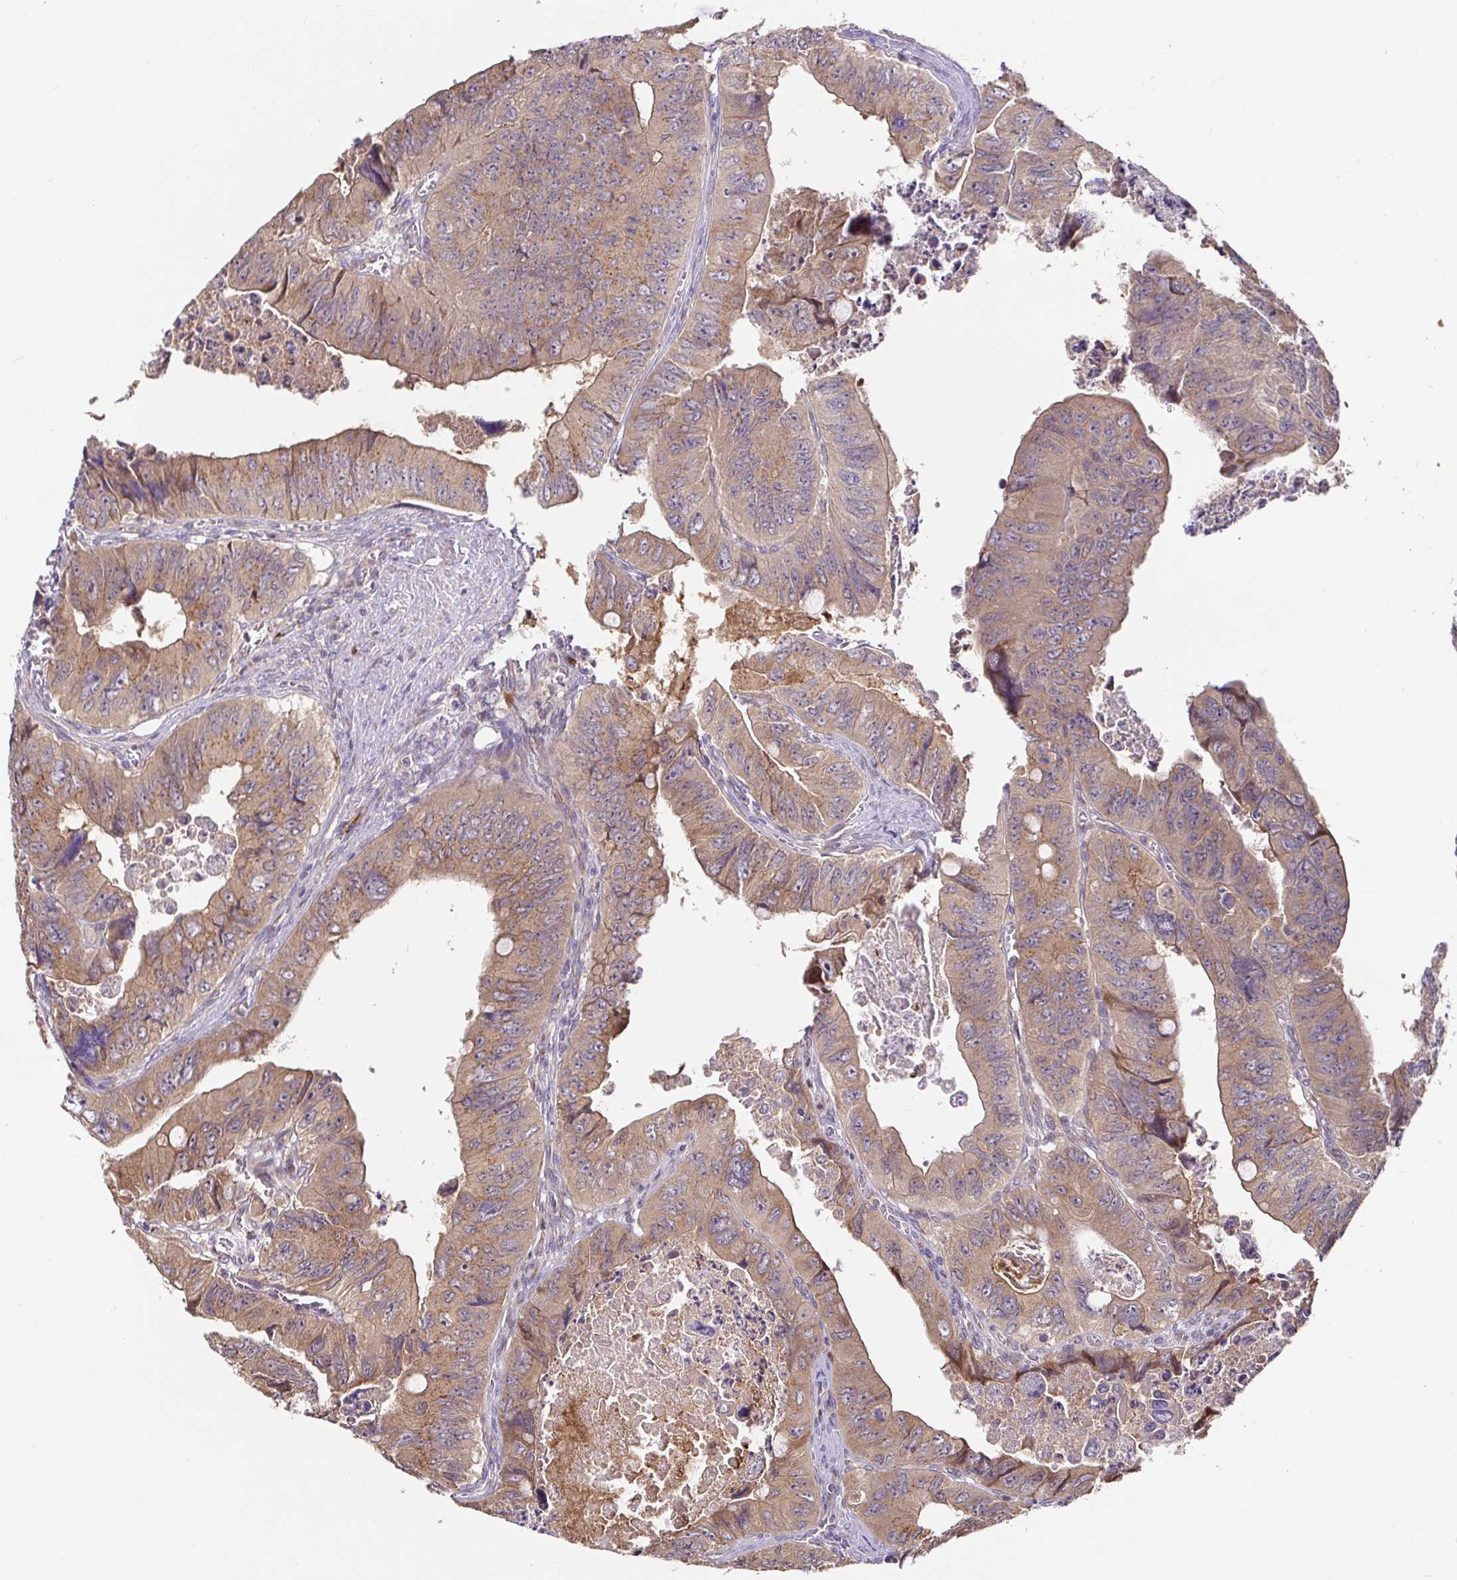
{"staining": {"intensity": "moderate", "quantity": ">75%", "location": "cytoplasmic/membranous"}, "tissue": "colorectal cancer", "cell_type": "Tumor cells", "image_type": "cancer", "snomed": [{"axis": "morphology", "description": "Adenocarcinoma, NOS"}, {"axis": "topography", "description": "Colon"}], "caption": "Immunohistochemical staining of colorectal adenocarcinoma reveals moderate cytoplasmic/membranous protein staining in about >75% of tumor cells. The protein is shown in brown color, while the nuclei are stained blue.", "gene": "ELP1", "patient": {"sex": "female", "age": 84}}